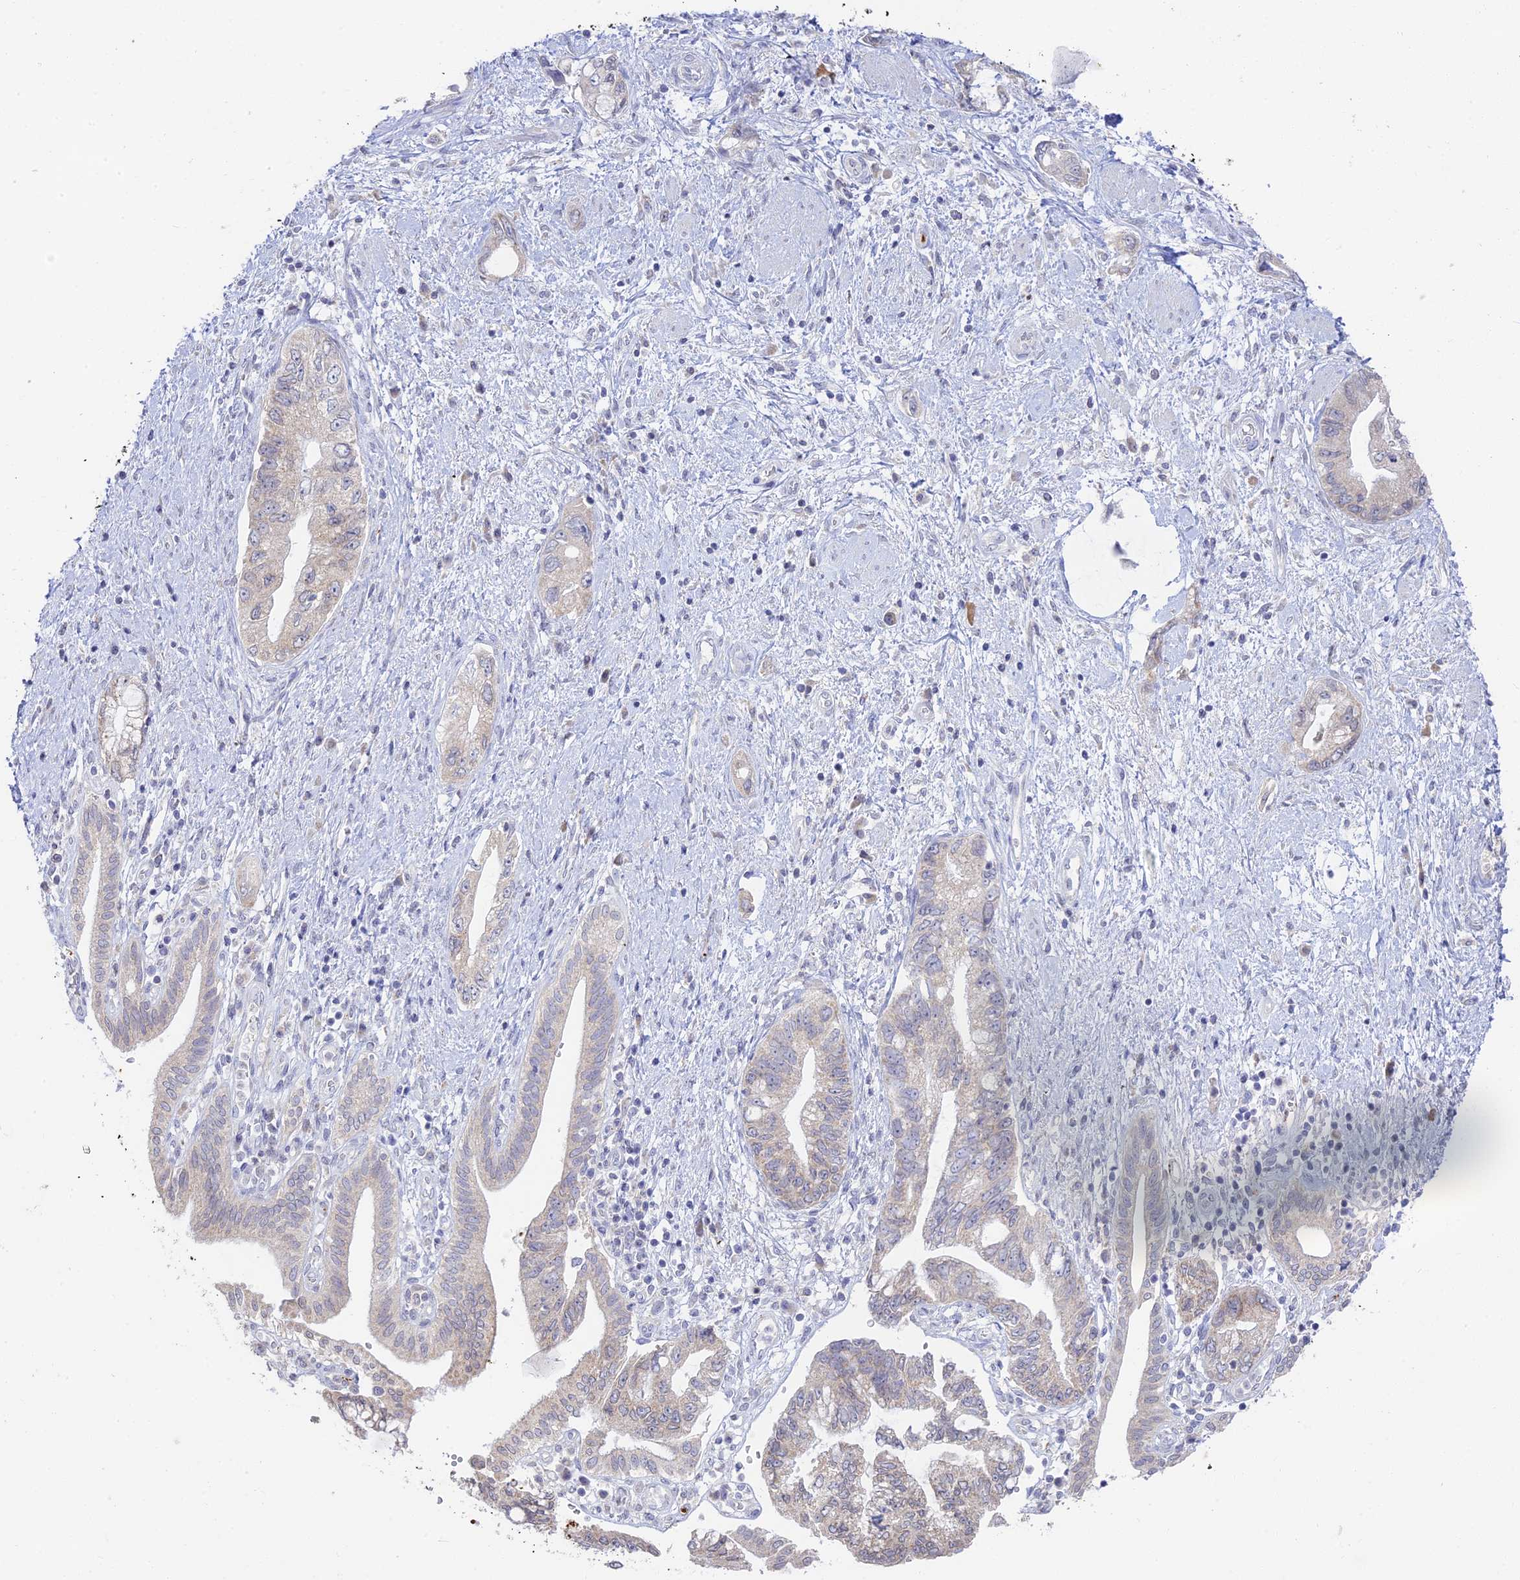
{"staining": {"intensity": "weak", "quantity": "25%-75%", "location": "cytoplasmic/membranous"}, "tissue": "pancreatic cancer", "cell_type": "Tumor cells", "image_type": "cancer", "snomed": [{"axis": "morphology", "description": "Adenocarcinoma, NOS"}, {"axis": "topography", "description": "Pancreas"}], "caption": "This is a histology image of immunohistochemistry (IHC) staining of pancreatic cancer, which shows weak positivity in the cytoplasmic/membranous of tumor cells.", "gene": "TMEM40", "patient": {"sex": "female", "age": 73}}